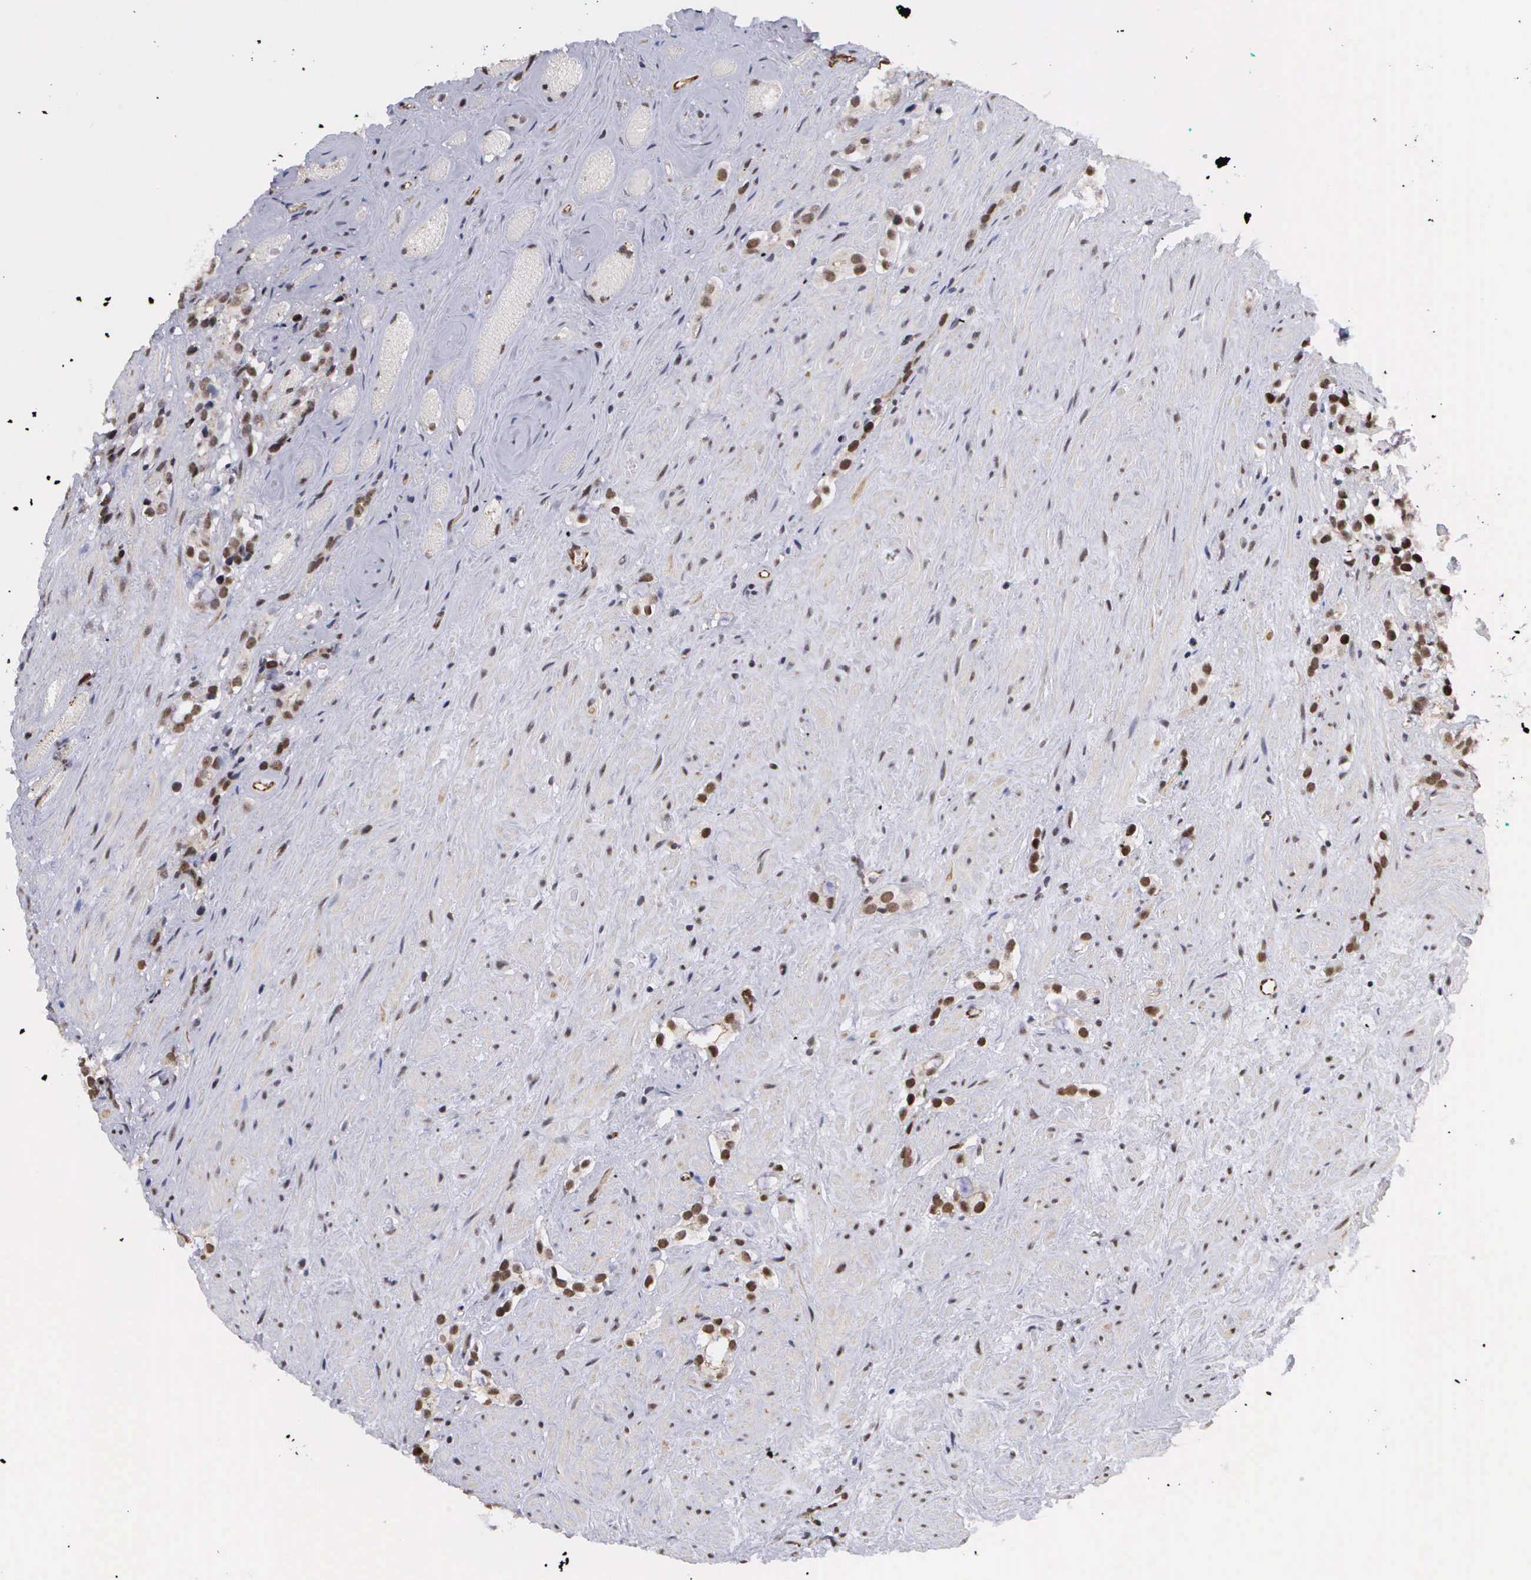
{"staining": {"intensity": "weak", "quantity": "25%-75%", "location": "nuclear"}, "tissue": "prostate cancer", "cell_type": "Tumor cells", "image_type": "cancer", "snomed": [{"axis": "morphology", "description": "Adenocarcinoma, Medium grade"}, {"axis": "topography", "description": "Prostate"}], "caption": "Immunohistochemistry (IHC) of human prostate medium-grade adenocarcinoma reveals low levels of weak nuclear positivity in about 25%-75% of tumor cells. The staining was performed using DAB, with brown indicating positive protein expression. Nuclei are stained blue with hematoxylin.", "gene": "MORC2", "patient": {"sex": "male", "age": 73}}